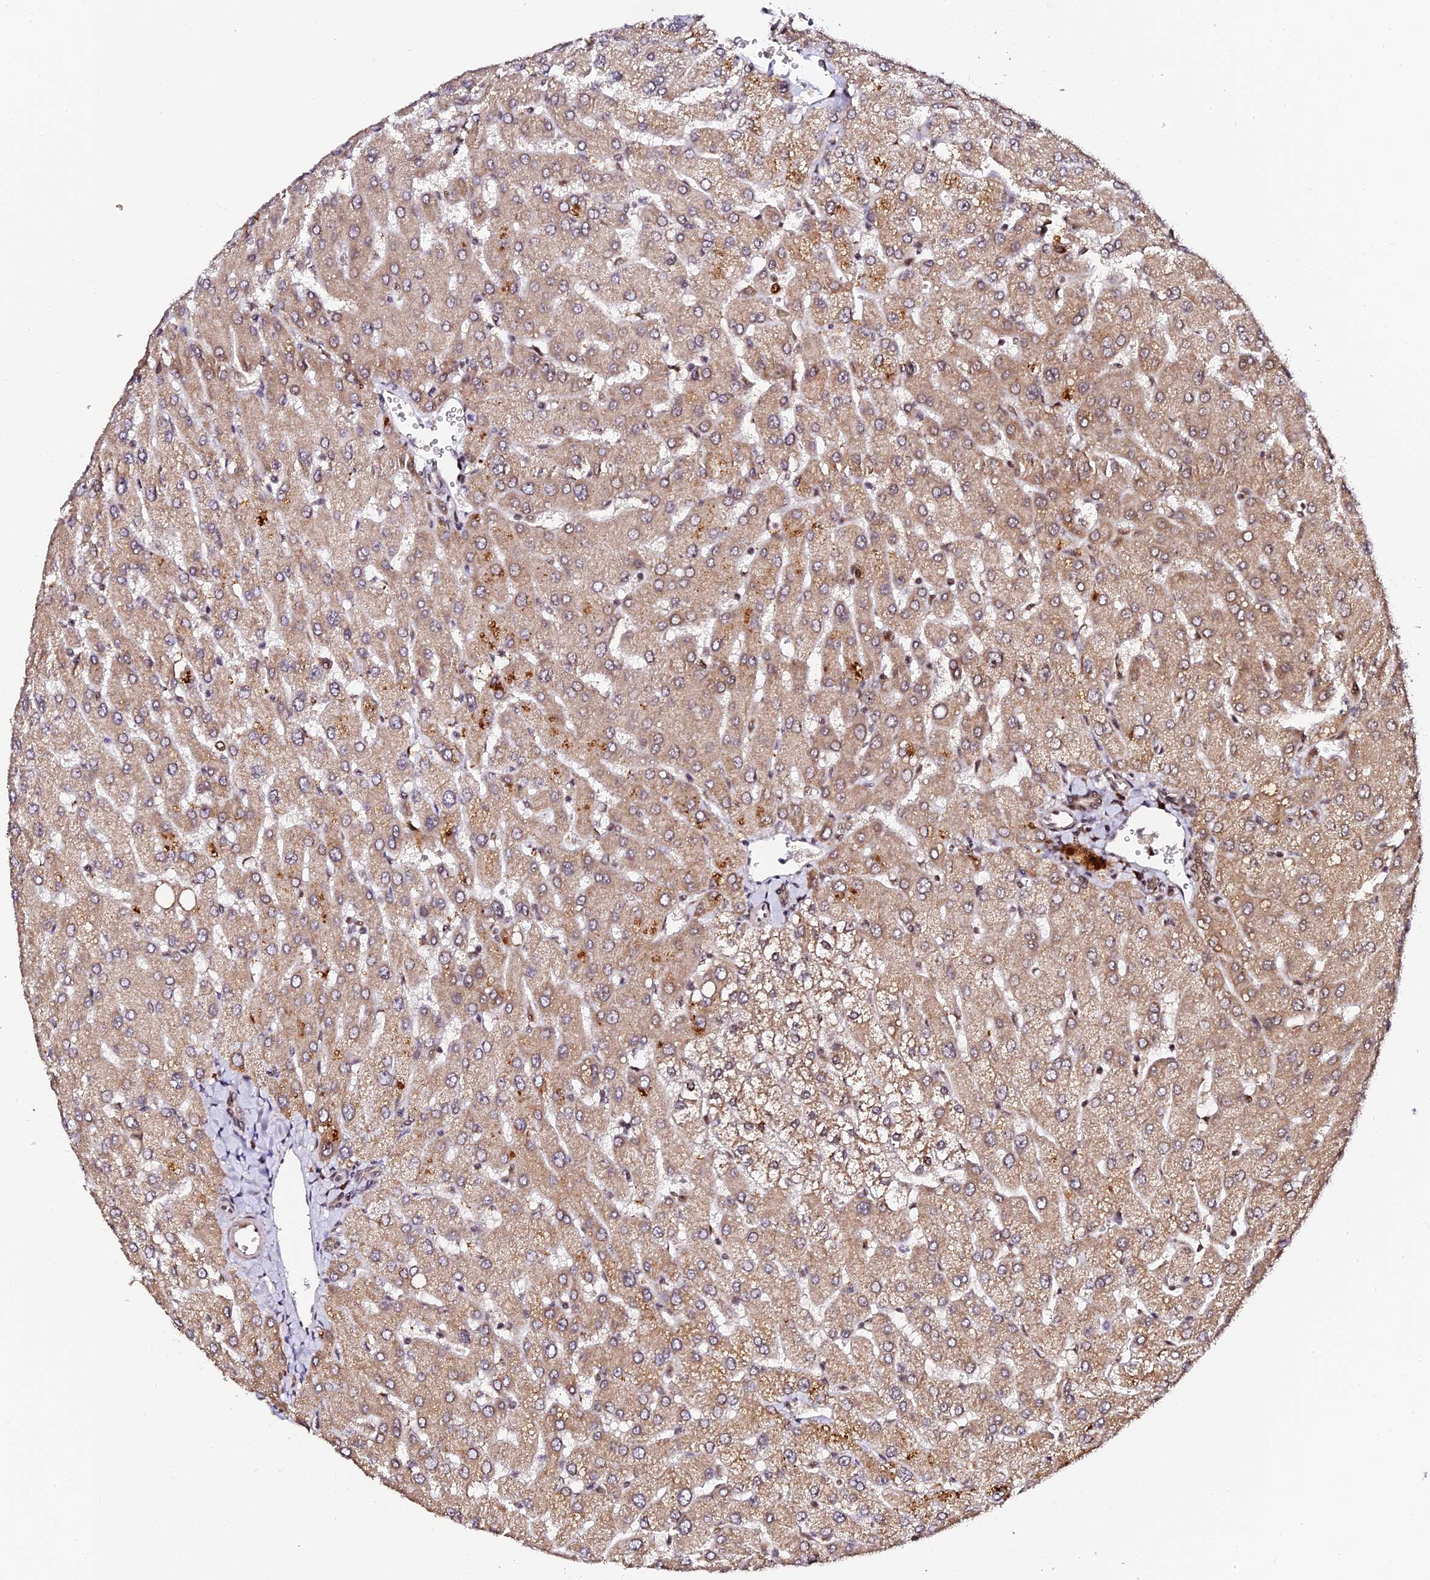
{"staining": {"intensity": "moderate", "quantity": ">75%", "location": "cytoplasmic/membranous"}, "tissue": "liver", "cell_type": "Cholangiocytes", "image_type": "normal", "snomed": [{"axis": "morphology", "description": "Normal tissue, NOS"}, {"axis": "topography", "description": "Liver"}], "caption": "Cholangiocytes display medium levels of moderate cytoplasmic/membranous expression in approximately >75% of cells in benign liver.", "gene": "MCRS1", "patient": {"sex": "male", "age": 55}}